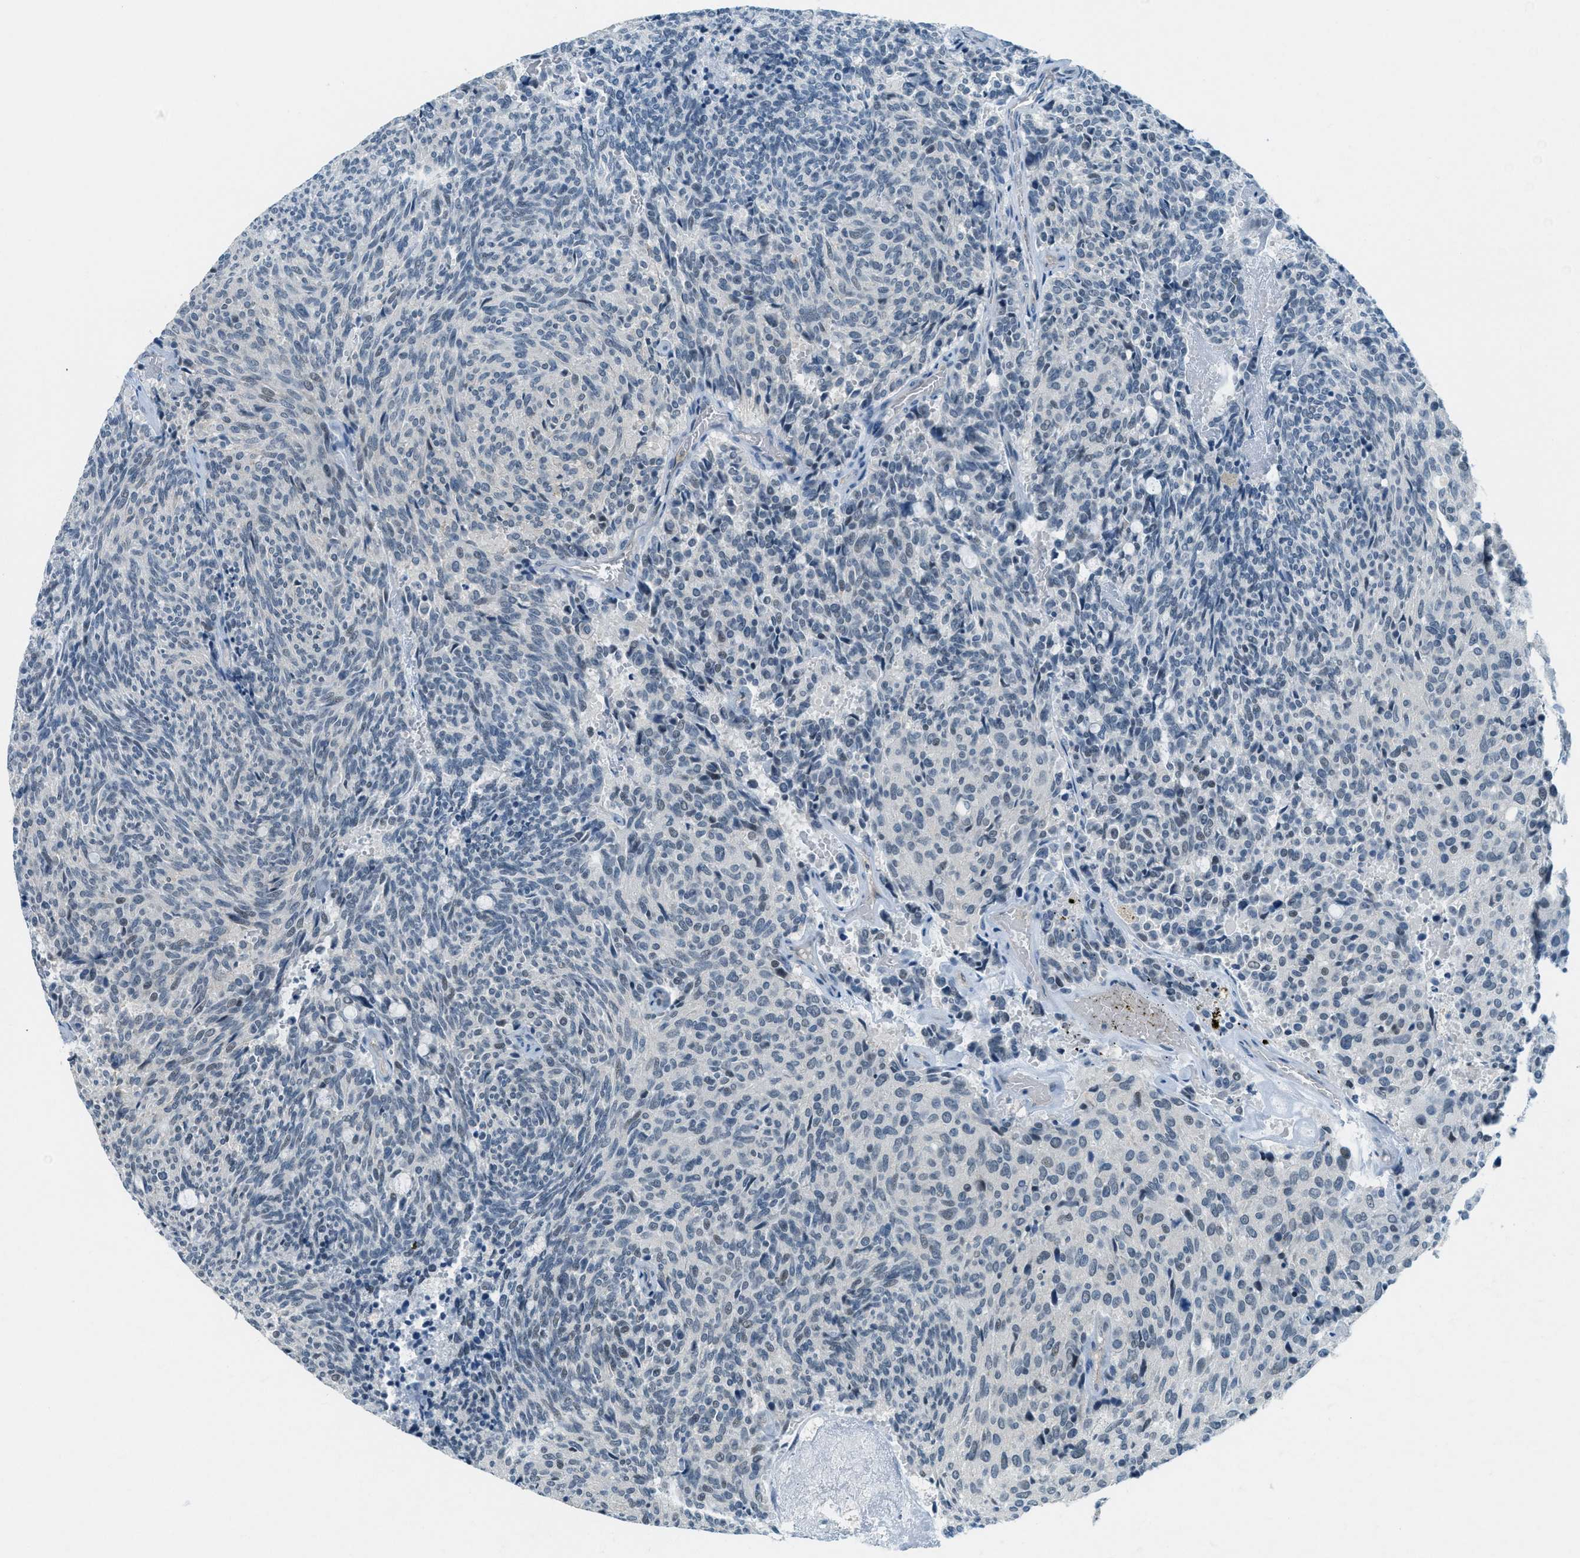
{"staining": {"intensity": "negative", "quantity": "none", "location": "none"}, "tissue": "carcinoid", "cell_type": "Tumor cells", "image_type": "cancer", "snomed": [{"axis": "morphology", "description": "Carcinoid, malignant, NOS"}, {"axis": "topography", "description": "Pancreas"}], "caption": "A high-resolution image shows immunohistochemistry staining of carcinoid, which exhibits no significant expression in tumor cells. (DAB (3,3'-diaminobenzidine) immunohistochemistry (IHC) visualized using brightfield microscopy, high magnification).", "gene": "FYN", "patient": {"sex": "female", "age": 54}}